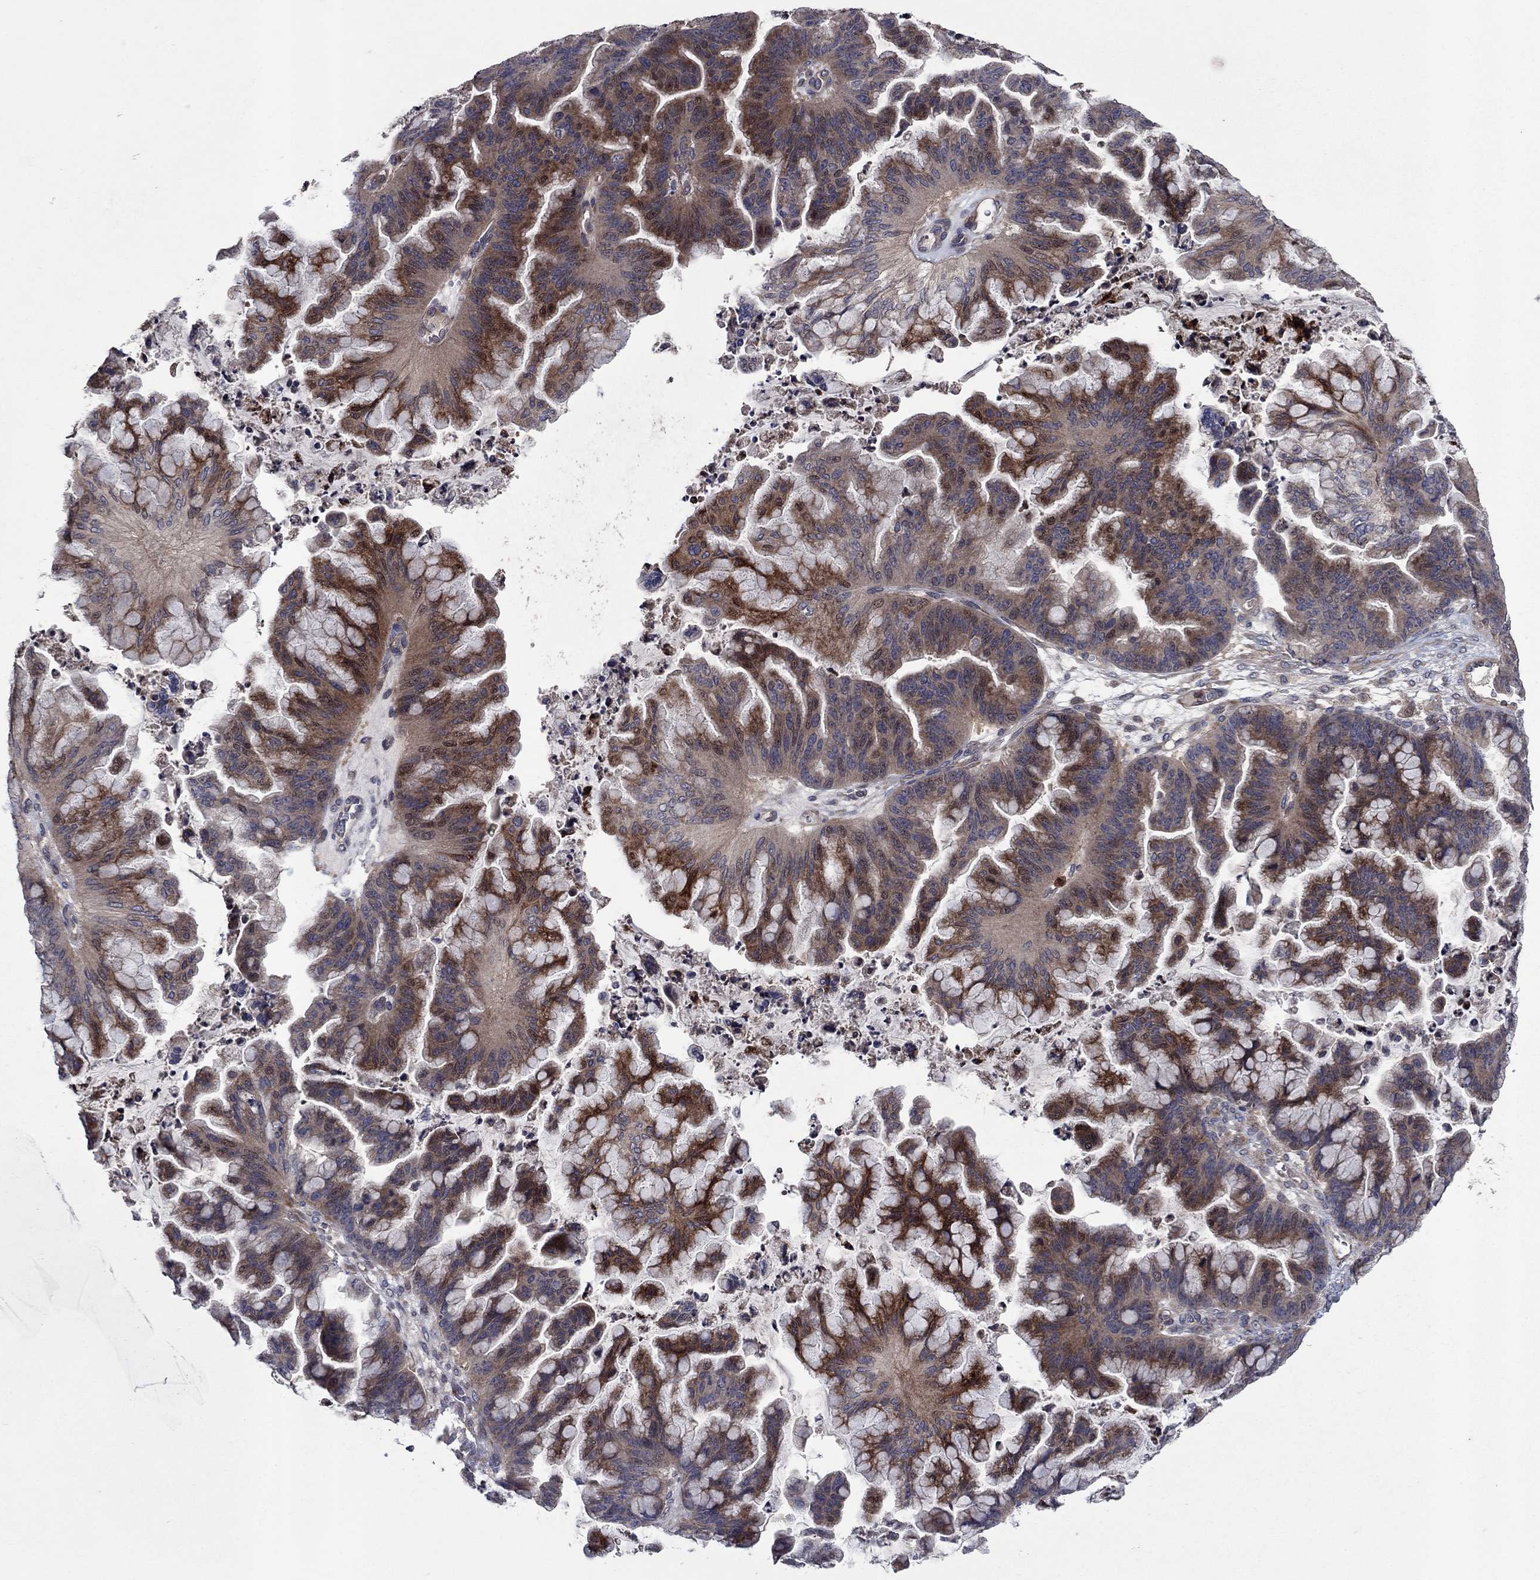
{"staining": {"intensity": "strong", "quantity": "25%-75%", "location": "cytoplasmic/membranous"}, "tissue": "ovarian cancer", "cell_type": "Tumor cells", "image_type": "cancer", "snomed": [{"axis": "morphology", "description": "Cystadenocarcinoma, mucinous, NOS"}, {"axis": "topography", "description": "Ovary"}], "caption": "This photomicrograph reveals IHC staining of ovarian cancer, with high strong cytoplasmic/membranous expression in approximately 25%-75% of tumor cells.", "gene": "MSRB1", "patient": {"sex": "female", "age": 67}}